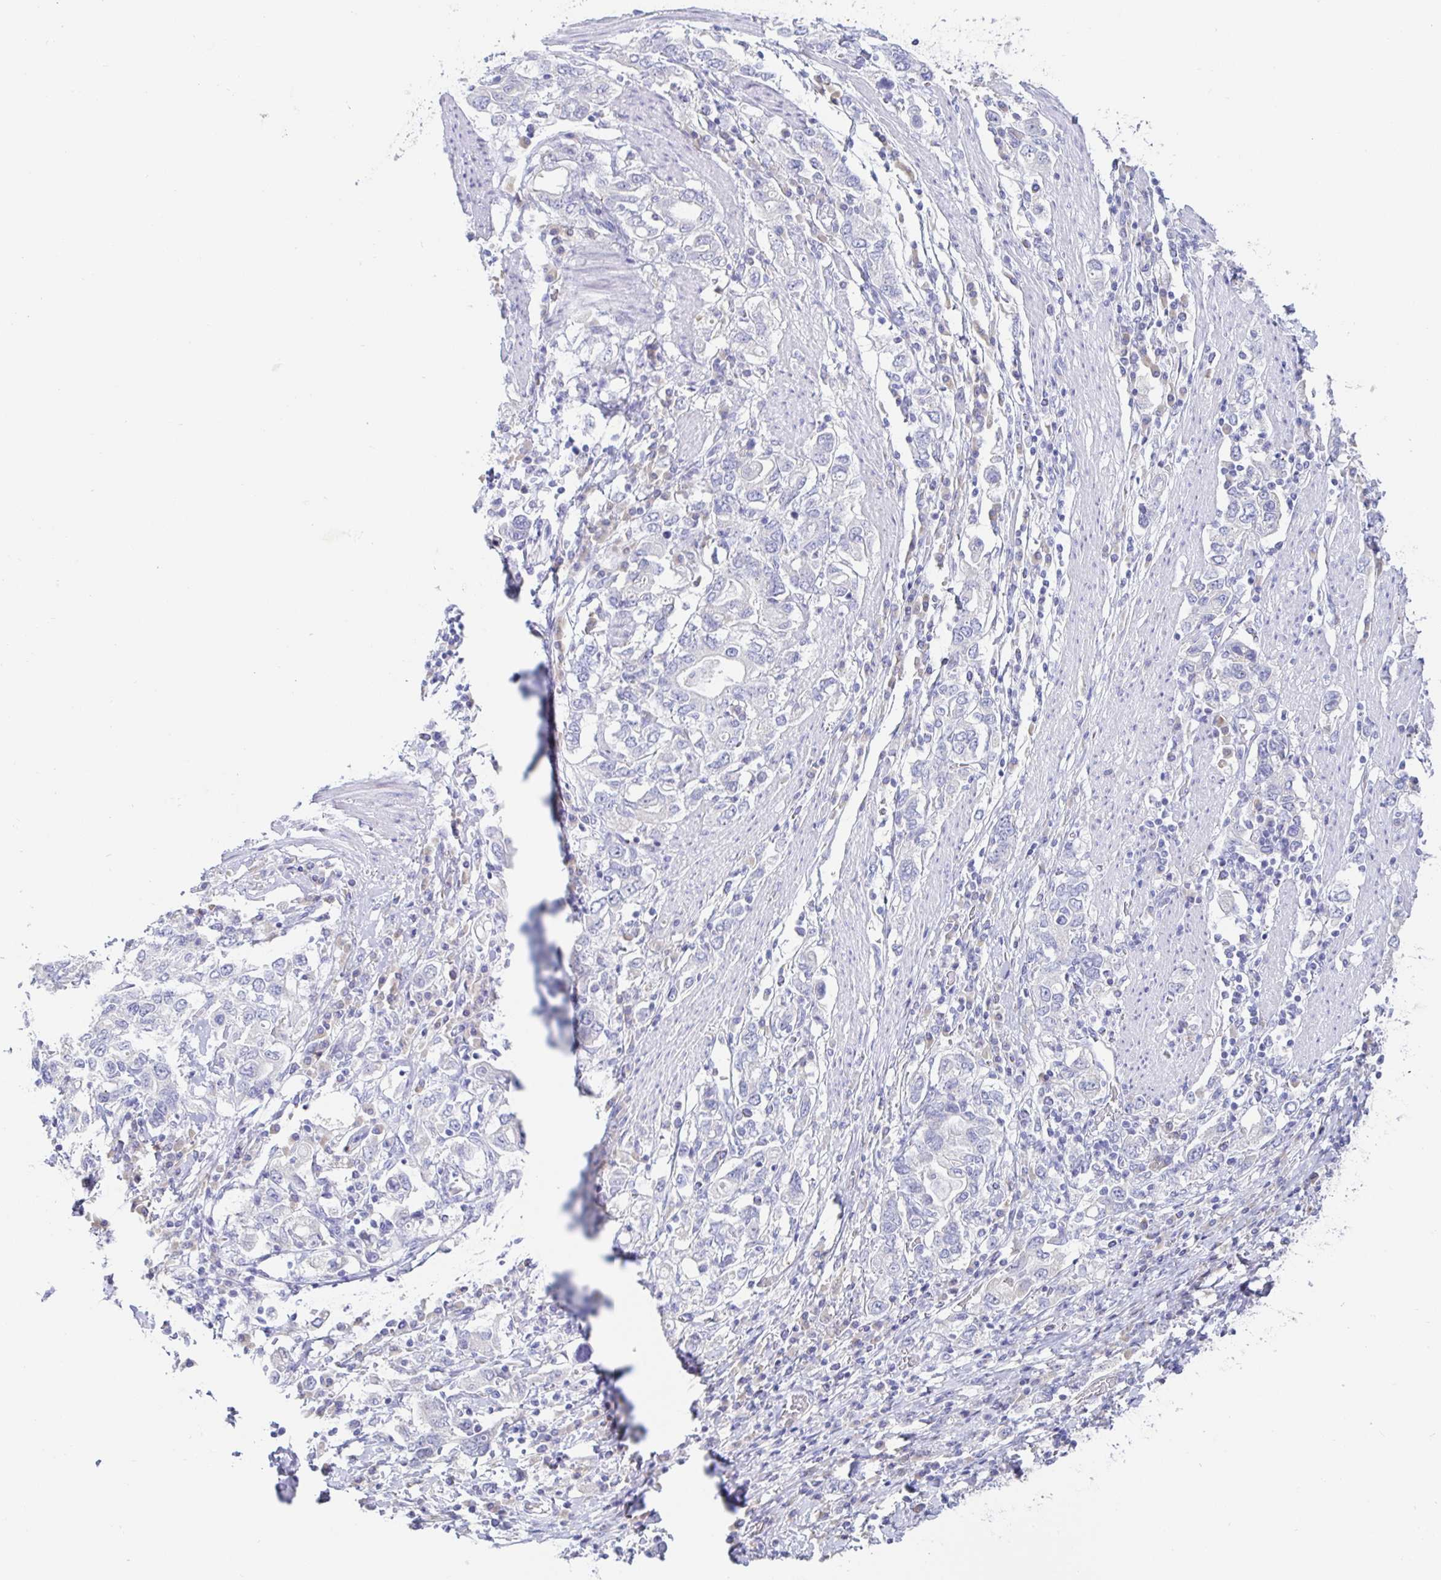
{"staining": {"intensity": "negative", "quantity": "none", "location": "none"}, "tissue": "stomach cancer", "cell_type": "Tumor cells", "image_type": "cancer", "snomed": [{"axis": "morphology", "description": "Adenocarcinoma, NOS"}, {"axis": "topography", "description": "Stomach, upper"}, {"axis": "topography", "description": "Stomach"}], "caption": "IHC photomicrograph of stomach cancer (adenocarcinoma) stained for a protein (brown), which exhibits no staining in tumor cells.", "gene": "SIAH3", "patient": {"sex": "male", "age": 62}}